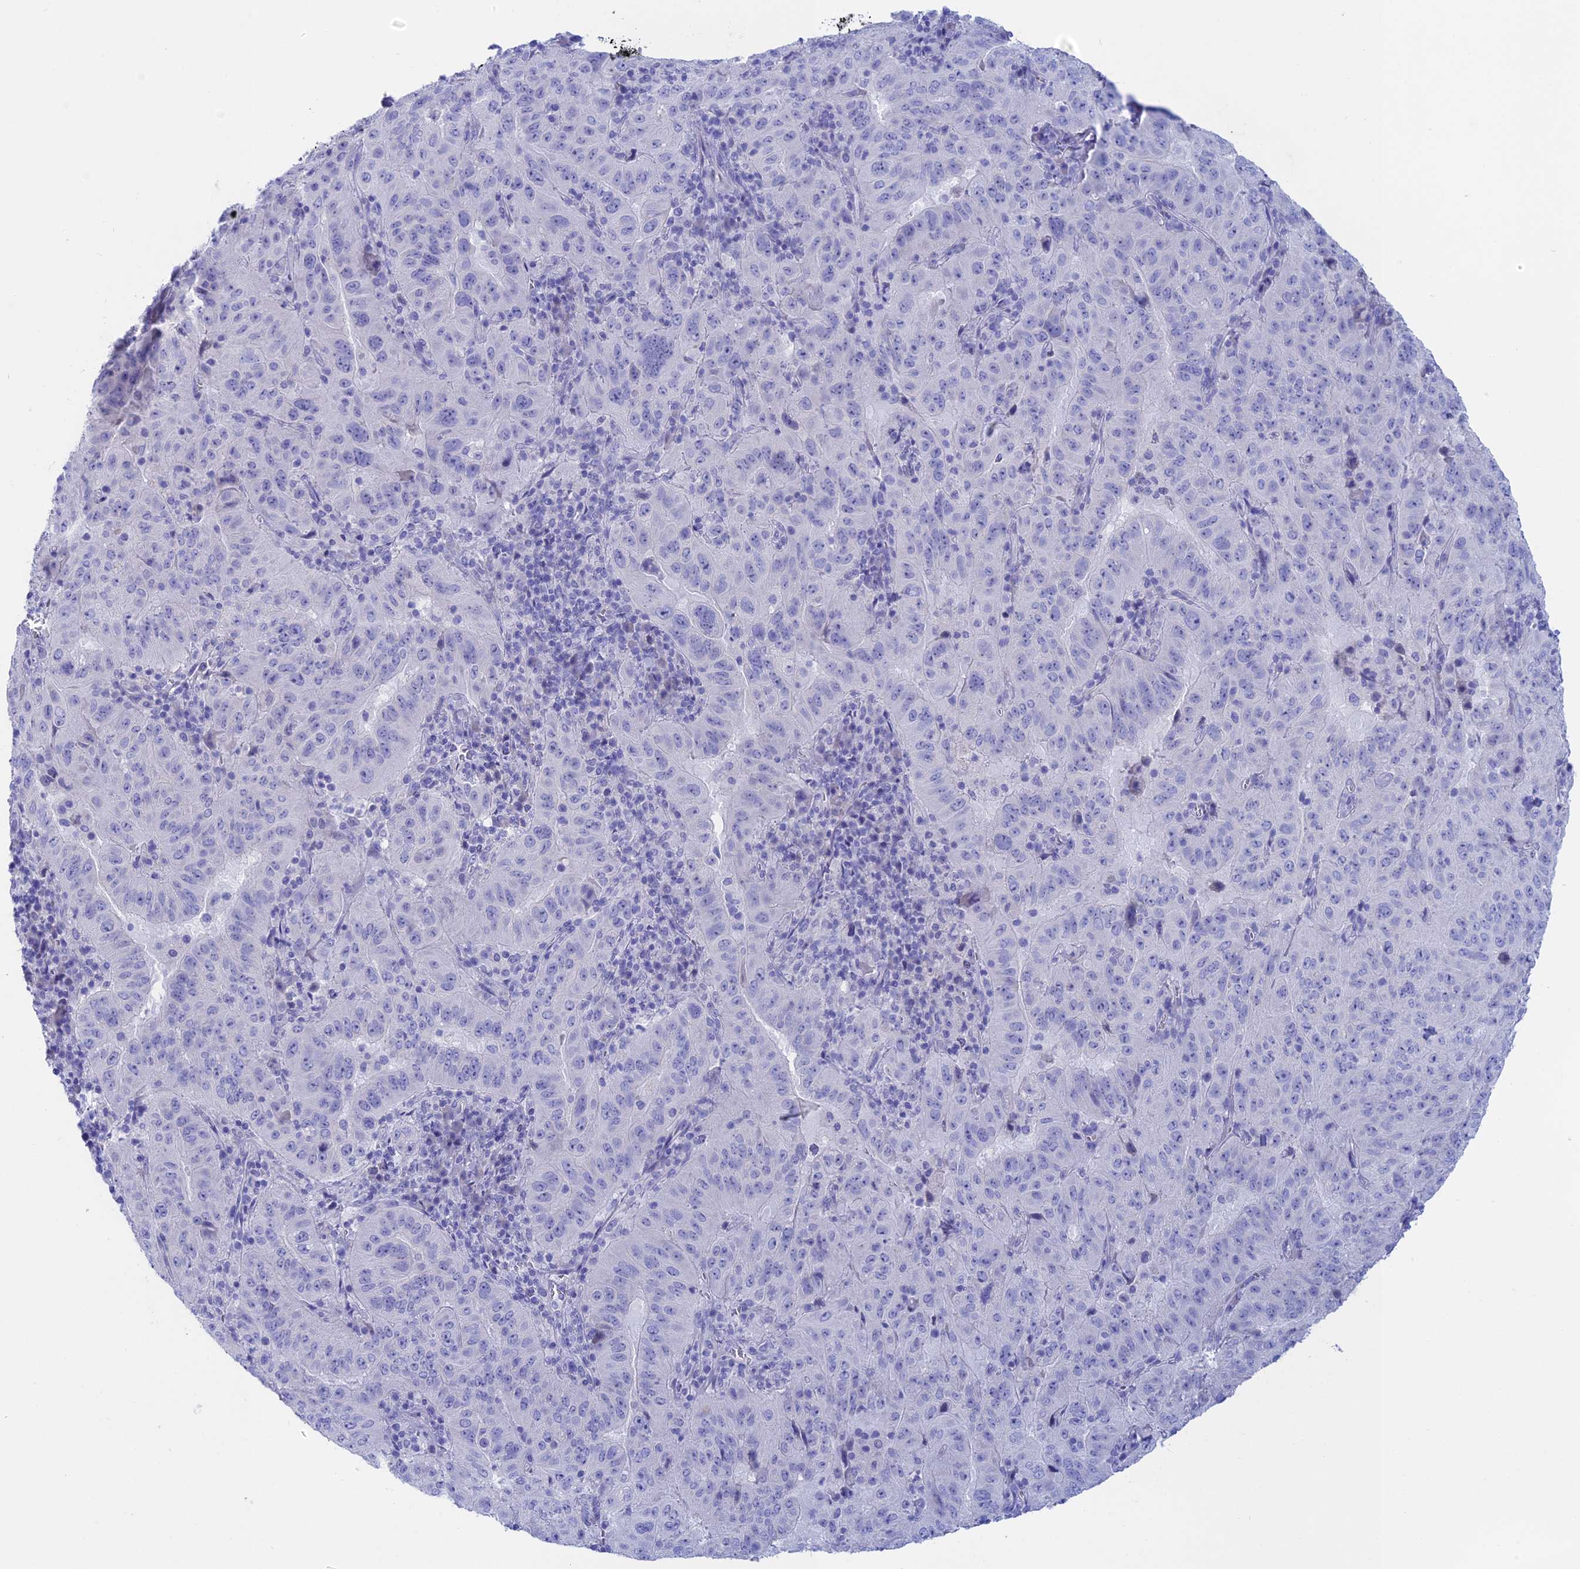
{"staining": {"intensity": "negative", "quantity": "none", "location": "none"}, "tissue": "pancreatic cancer", "cell_type": "Tumor cells", "image_type": "cancer", "snomed": [{"axis": "morphology", "description": "Adenocarcinoma, NOS"}, {"axis": "topography", "description": "Pancreas"}], "caption": "Immunohistochemistry image of pancreatic cancer stained for a protein (brown), which reveals no staining in tumor cells.", "gene": "BTBD19", "patient": {"sex": "male", "age": 63}}